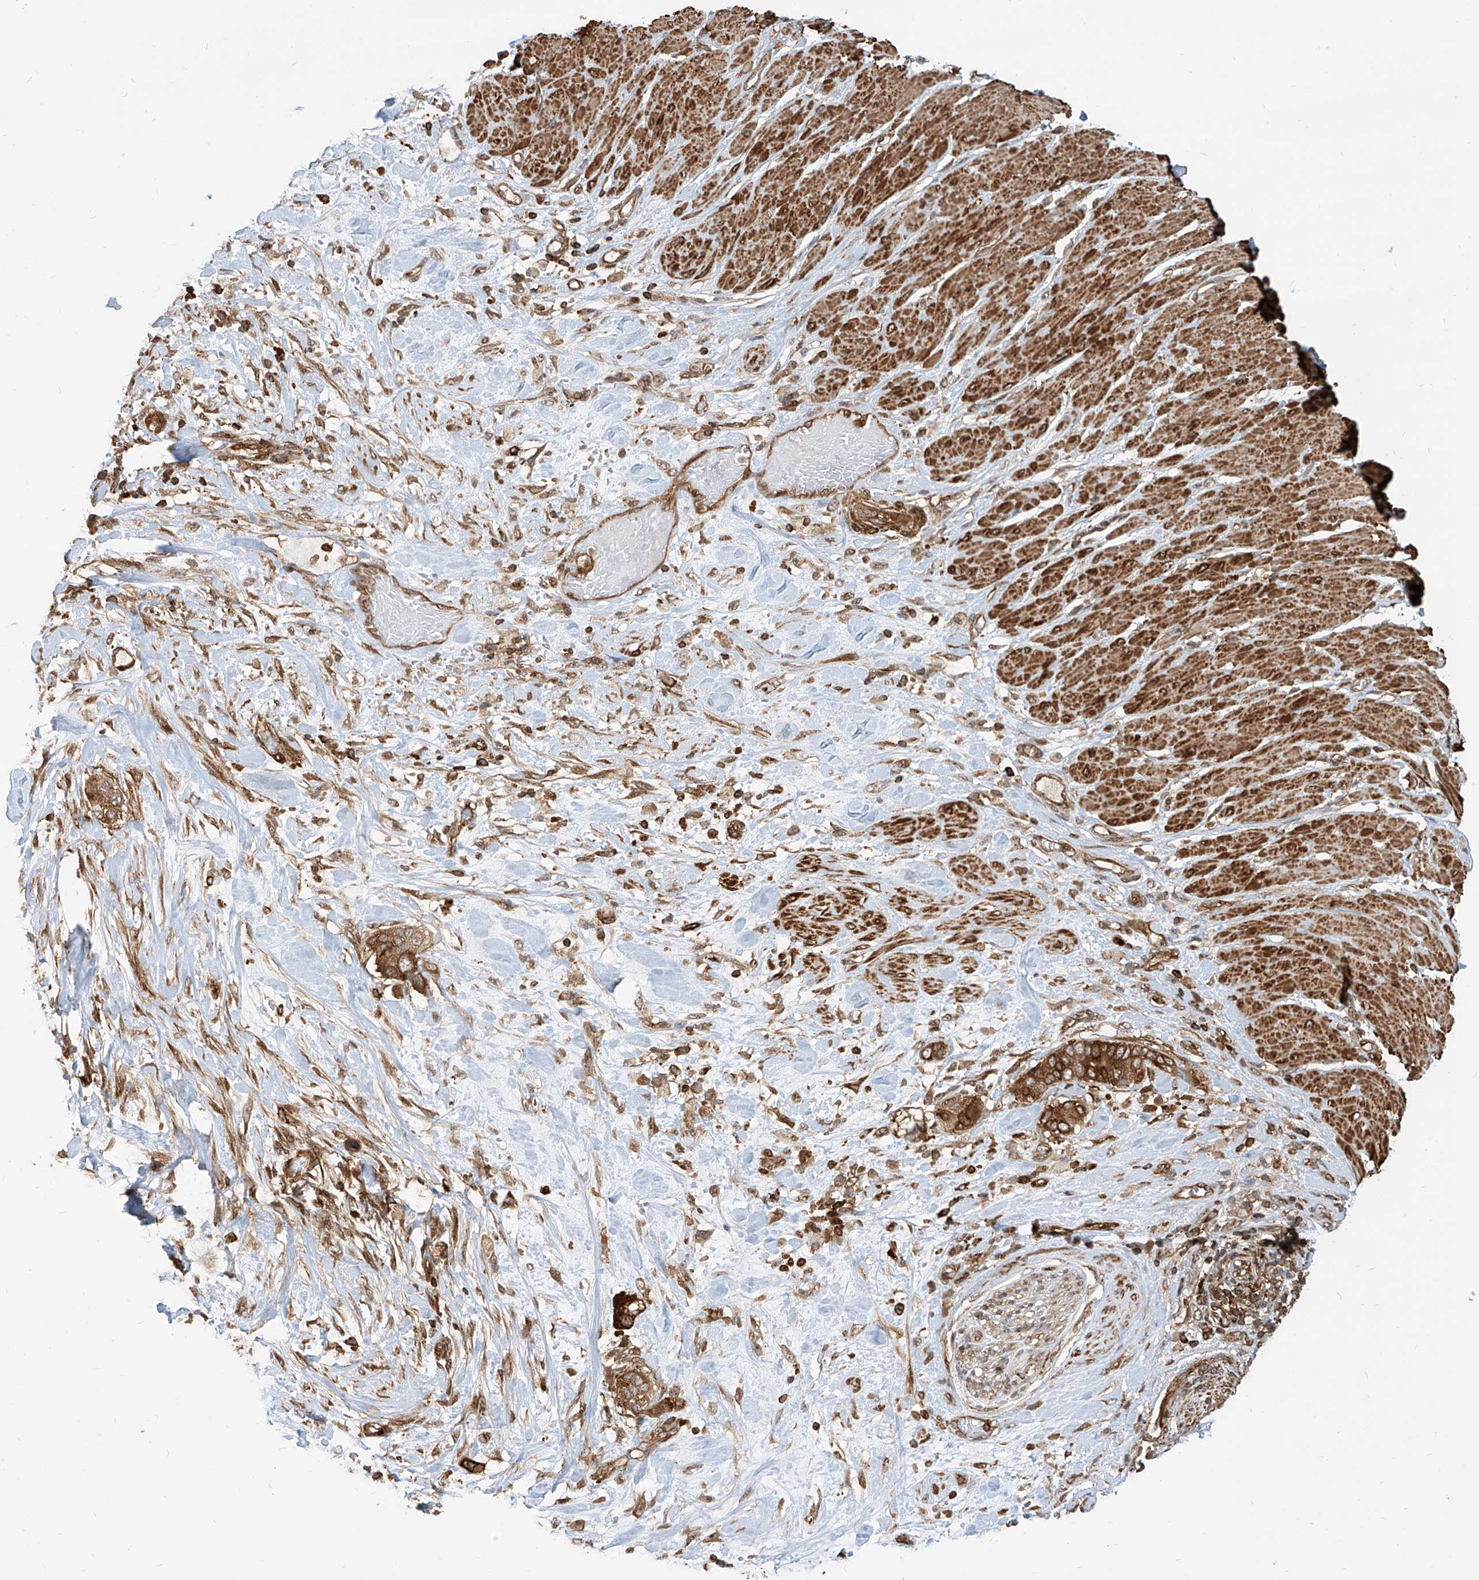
{"staining": {"intensity": "strong", "quantity": ">75%", "location": "cytoplasmic/membranous"}, "tissue": "pancreatic cancer", "cell_type": "Tumor cells", "image_type": "cancer", "snomed": [{"axis": "morphology", "description": "Adenocarcinoma, NOS"}, {"axis": "topography", "description": "Pancreas"}], "caption": "Protein expression analysis of human pancreatic adenocarcinoma reveals strong cytoplasmic/membranous staining in approximately >75% of tumor cells.", "gene": "MAGED2", "patient": {"sex": "male", "age": 68}}